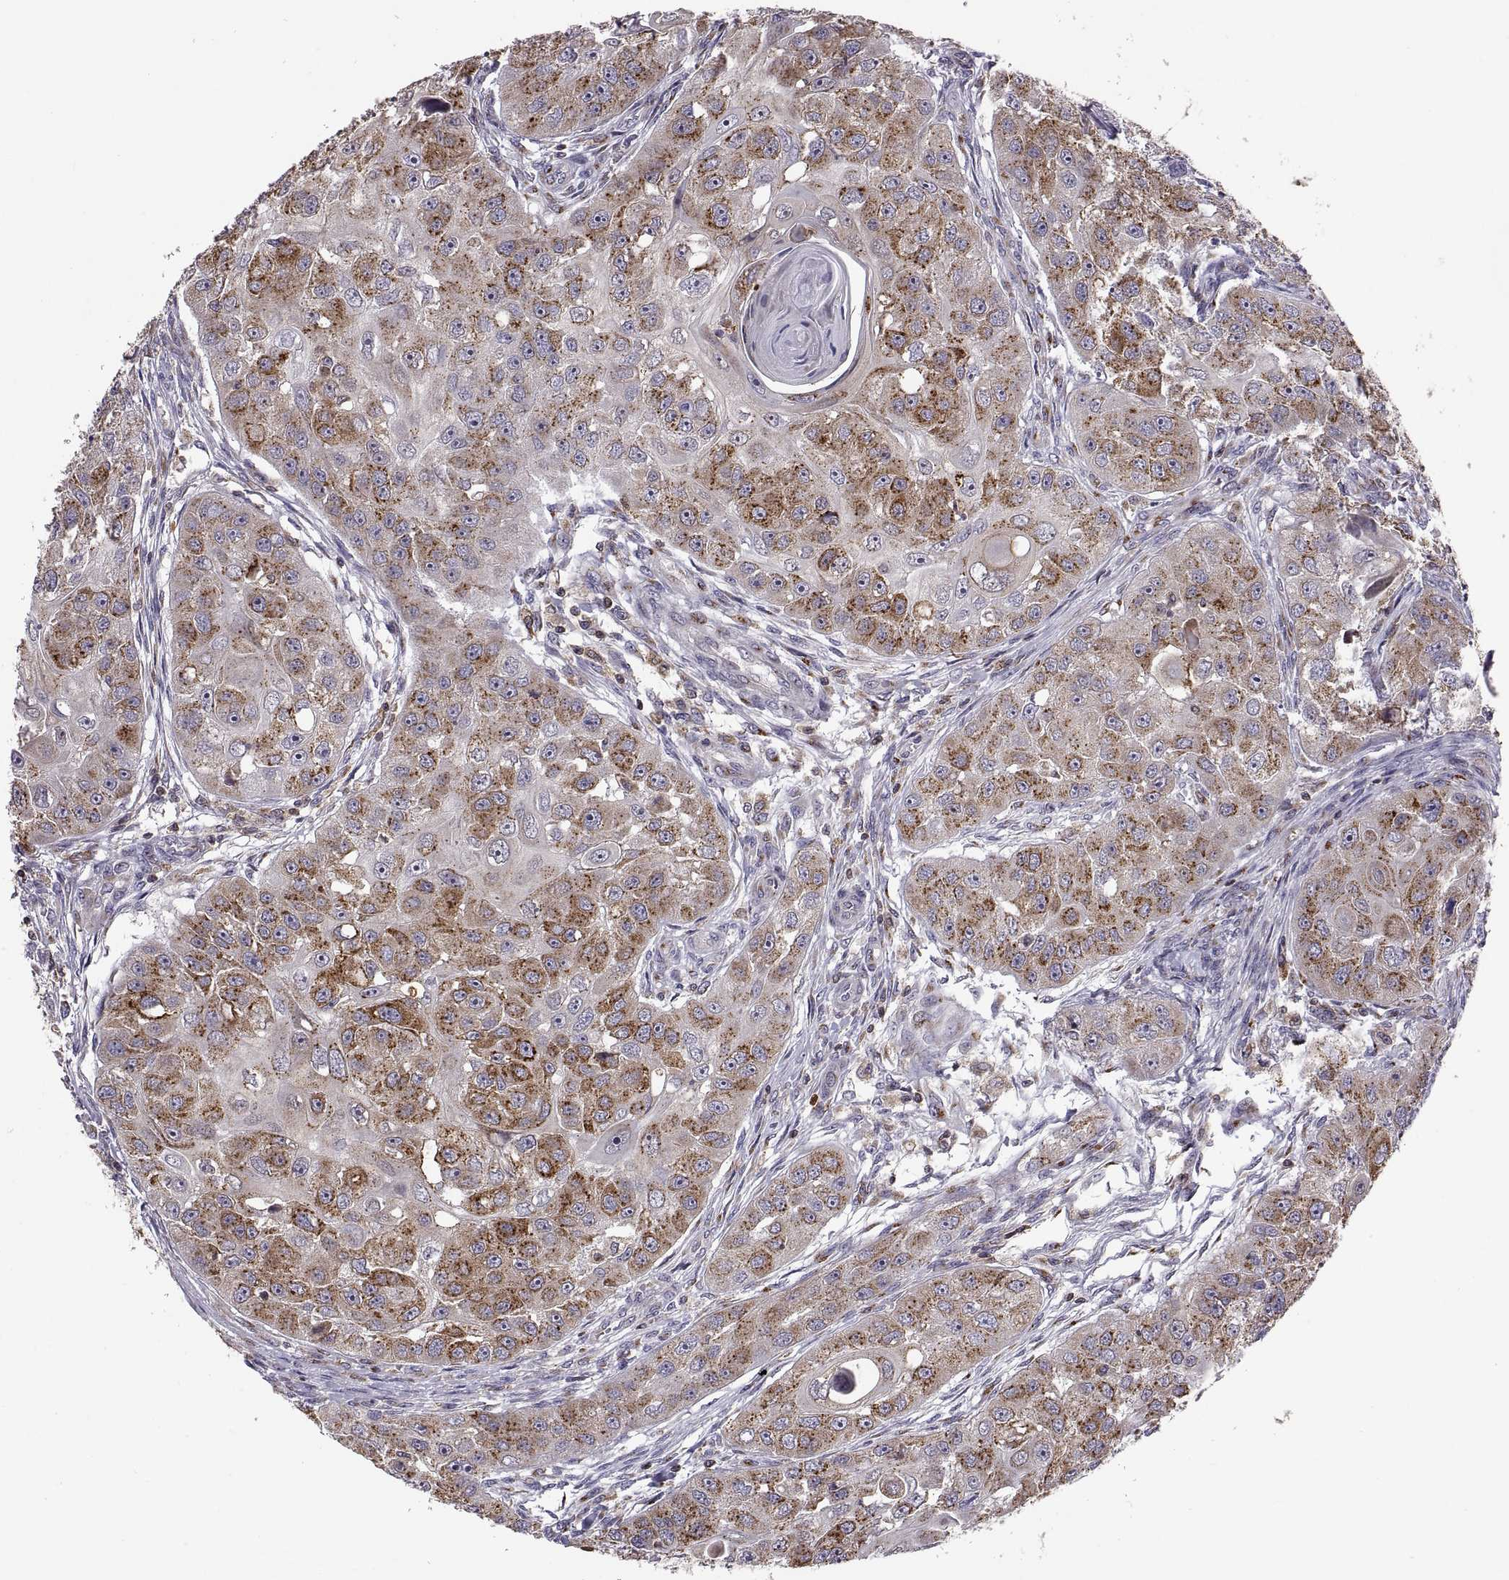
{"staining": {"intensity": "moderate", "quantity": ">75%", "location": "cytoplasmic/membranous"}, "tissue": "head and neck cancer", "cell_type": "Tumor cells", "image_type": "cancer", "snomed": [{"axis": "morphology", "description": "Squamous cell carcinoma, NOS"}, {"axis": "topography", "description": "Head-Neck"}], "caption": "Squamous cell carcinoma (head and neck) stained for a protein (brown) reveals moderate cytoplasmic/membranous positive expression in approximately >75% of tumor cells.", "gene": "ACAP1", "patient": {"sex": "male", "age": 51}}